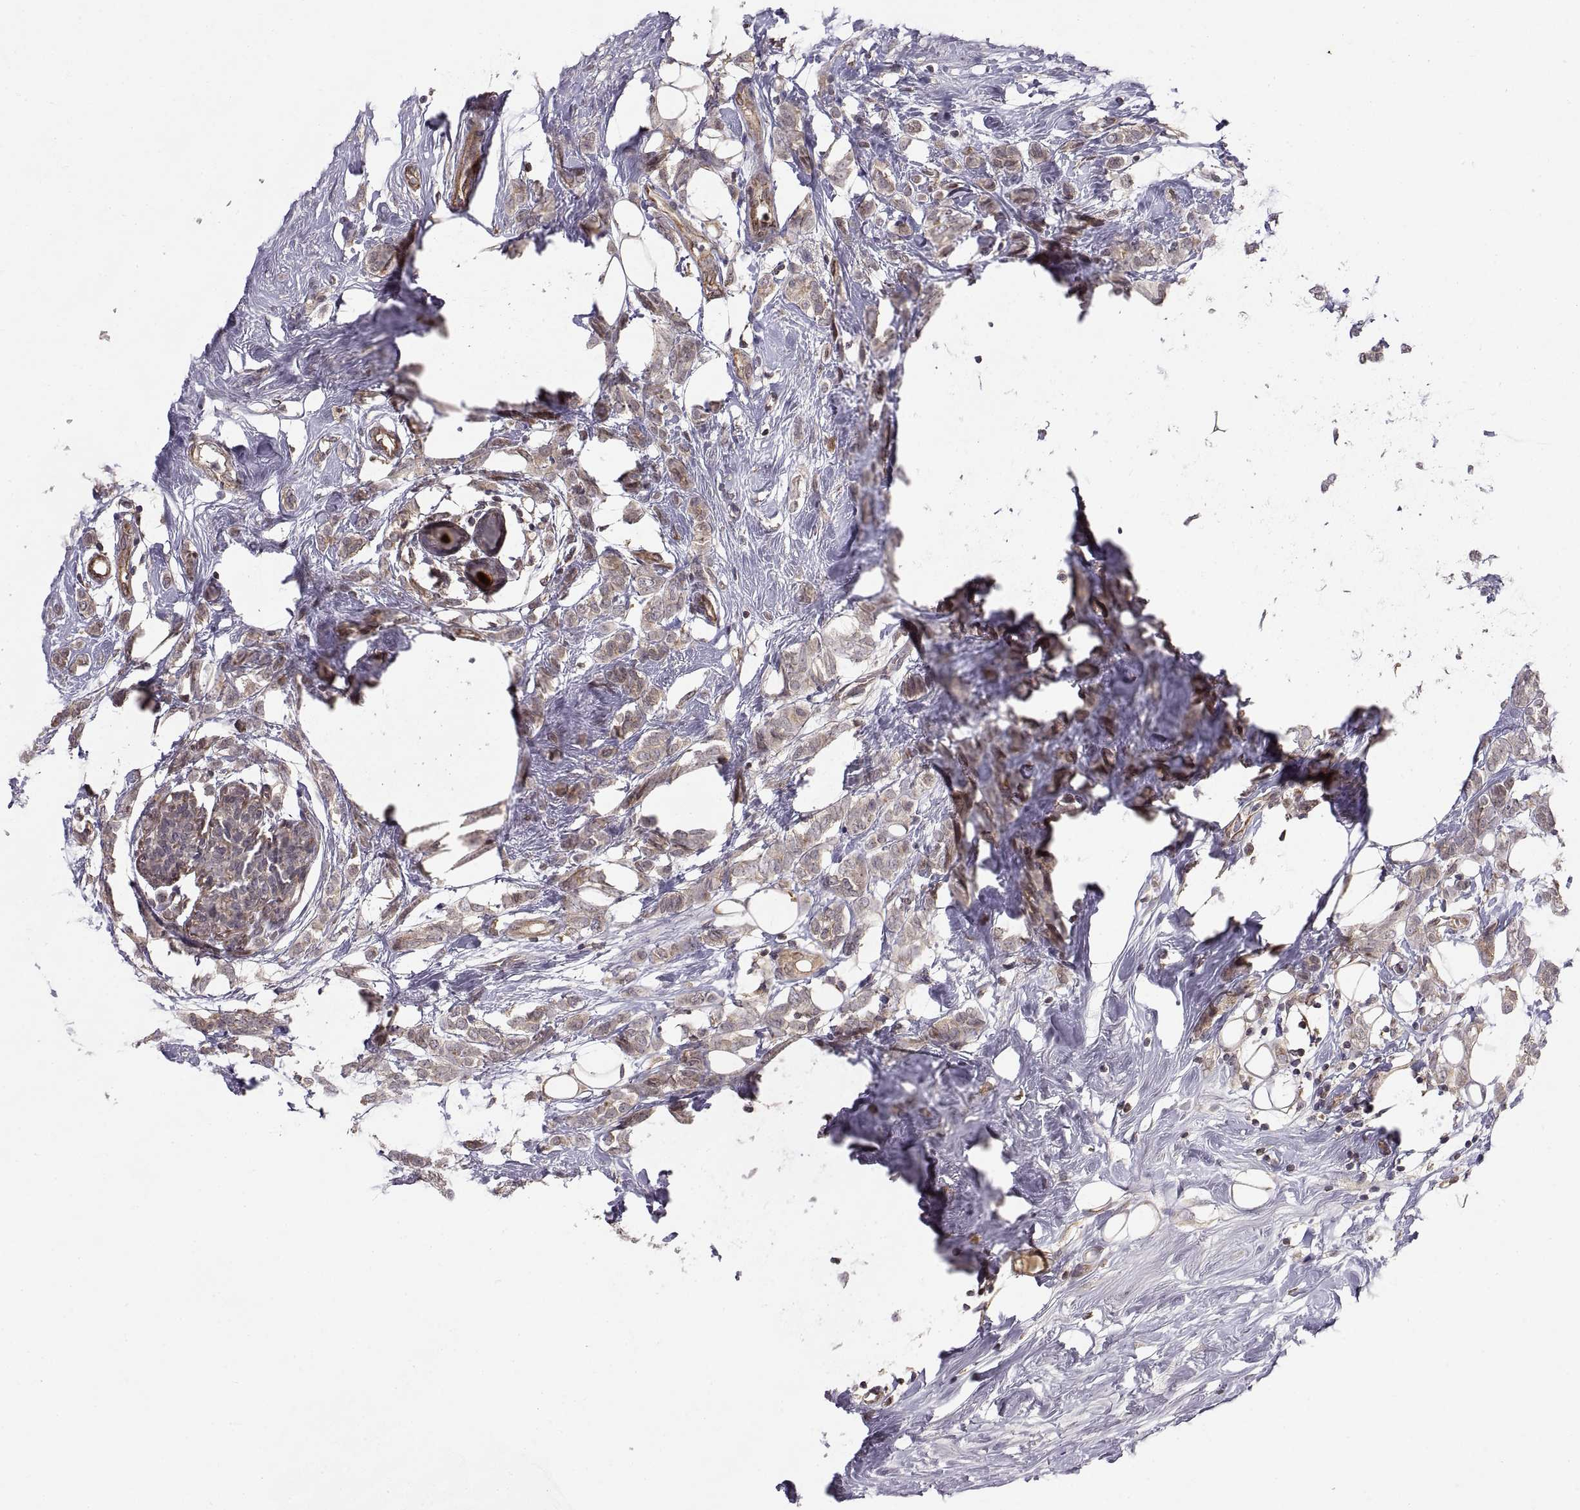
{"staining": {"intensity": "moderate", "quantity": "25%-75%", "location": "cytoplasmic/membranous"}, "tissue": "breast cancer", "cell_type": "Tumor cells", "image_type": "cancer", "snomed": [{"axis": "morphology", "description": "Lobular carcinoma"}, {"axis": "topography", "description": "Breast"}], "caption": "An IHC image of tumor tissue is shown. Protein staining in brown labels moderate cytoplasmic/membranous positivity in breast cancer (lobular carcinoma) within tumor cells. The staining is performed using DAB (3,3'-diaminobenzidine) brown chromogen to label protein expression. The nuclei are counter-stained blue using hematoxylin.", "gene": "ABL2", "patient": {"sex": "female", "age": 49}}